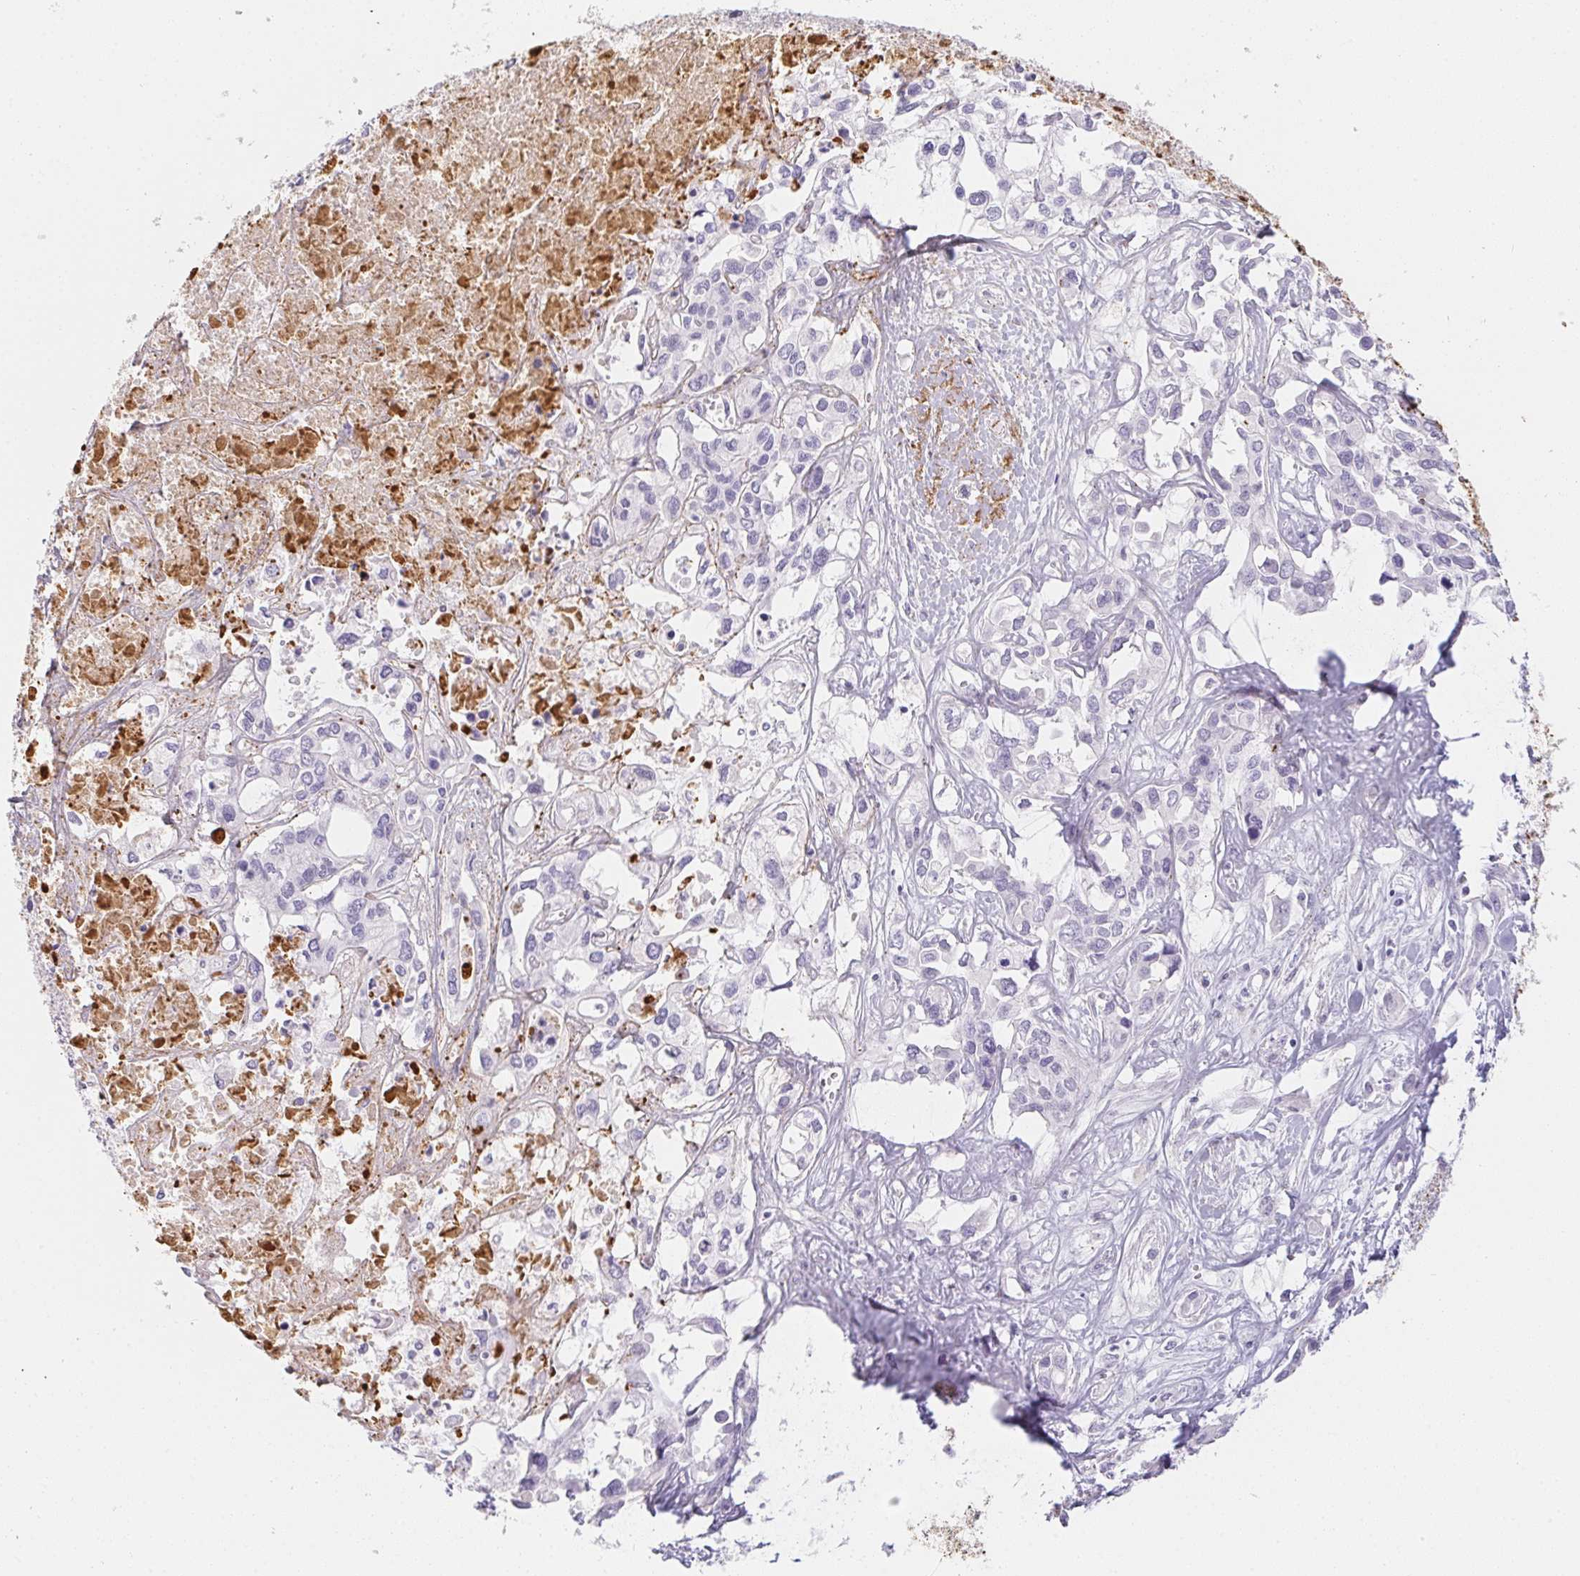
{"staining": {"intensity": "negative", "quantity": "none", "location": "none"}, "tissue": "liver cancer", "cell_type": "Tumor cells", "image_type": "cancer", "snomed": [{"axis": "morphology", "description": "Cholangiocarcinoma"}, {"axis": "topography", "description": "Liver"}], "caption": "An immunohistochemistry (IHC) micrograph of liver cancer is shown. There is no staining in tumor cells of liver cancer. (Brightfield microscopy of DAB immunohistochemistry (IHC) at high magnification).", "gene": "MYL4", "patient": {"sex": "female", "age": 64}}